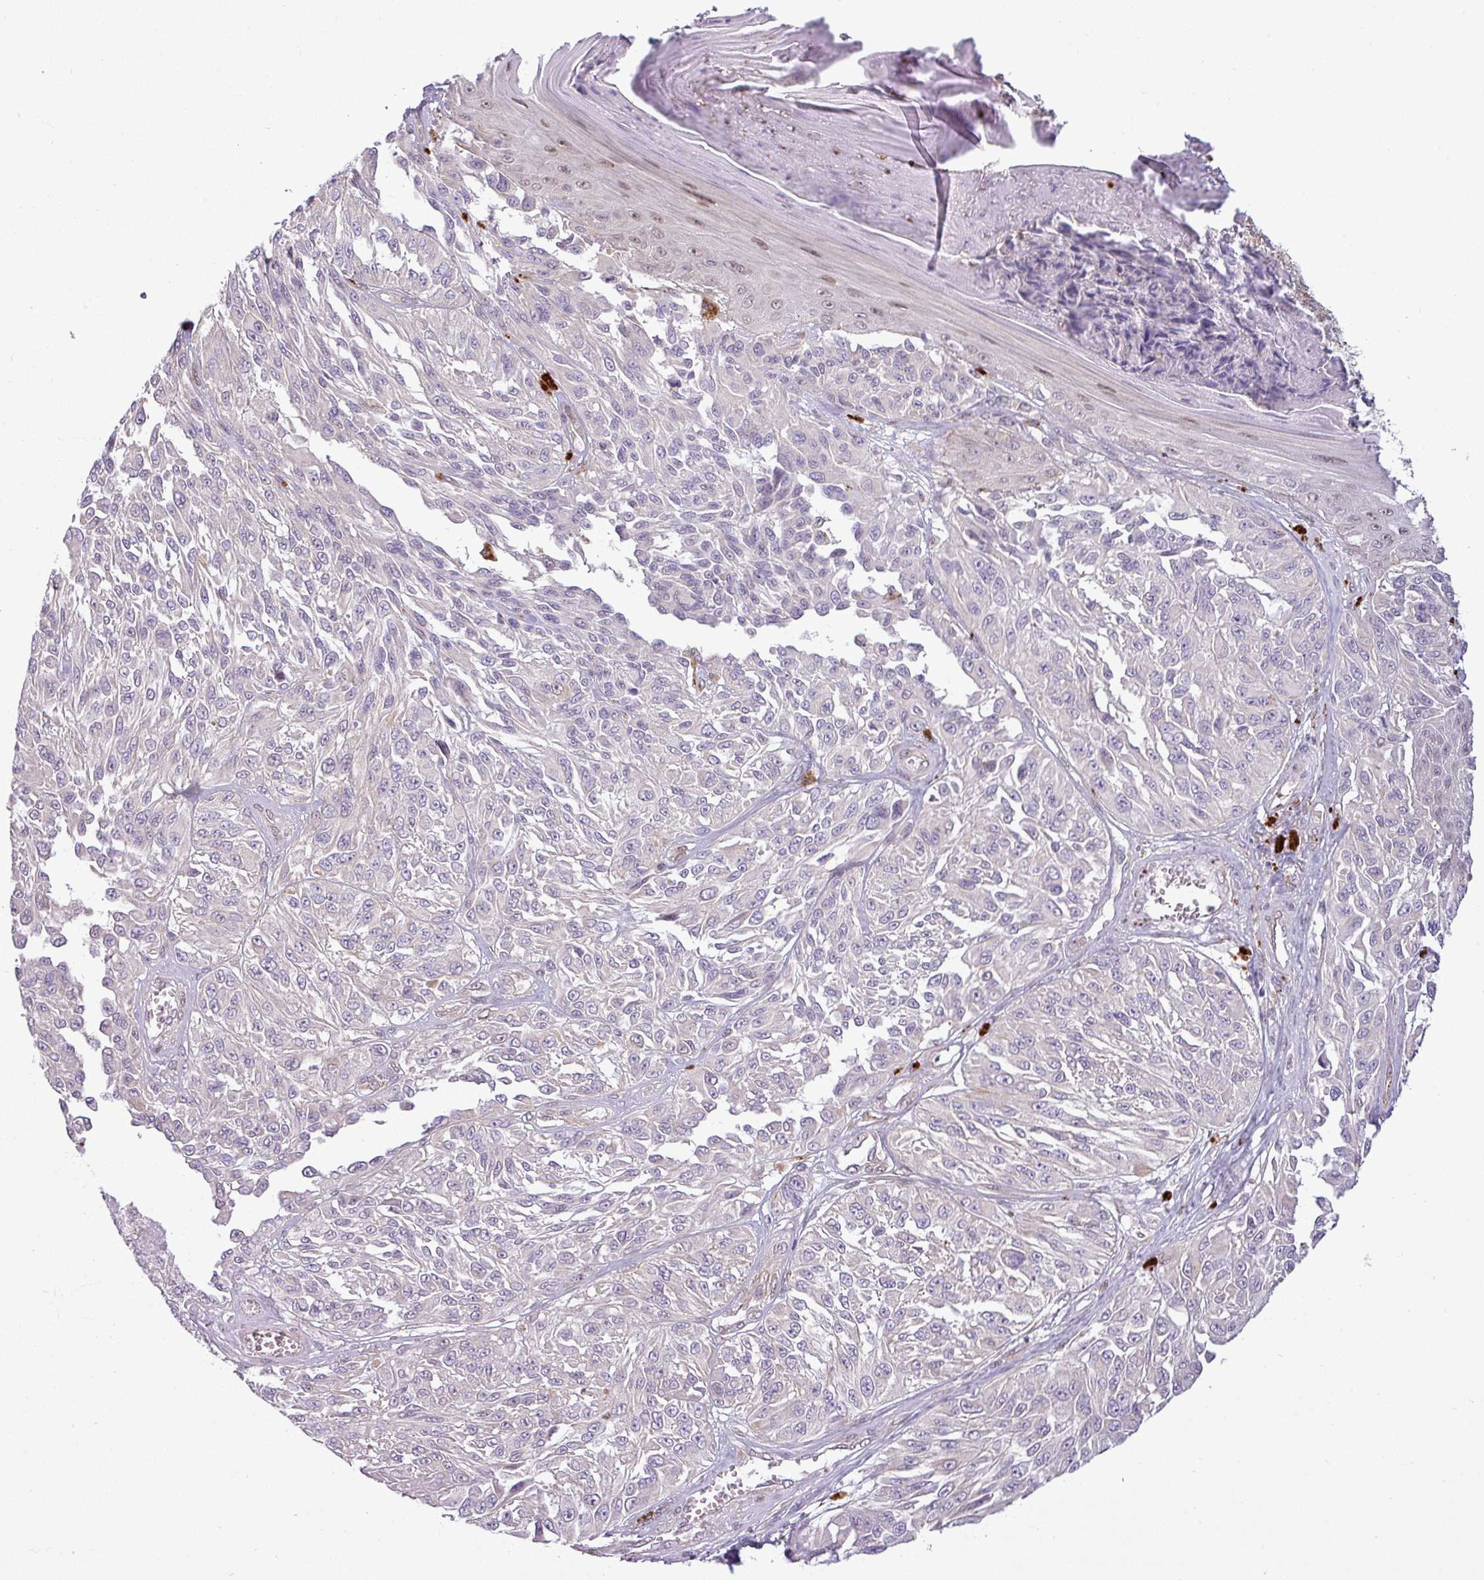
{"staining": {"intensity": "negative", "quantity": "none", "location": "none"}, "tissue": "melanoma", "cell_type": "Tumor cells", "image_type": "cancer", "snomed": [{"axis": "morphology", "description": "Malignant melanoma, NOS"}, {"axis": "topography", "description": "Skin"}], "caption": "This image is of melanoma stained with immunohistochemistry to label a protein in brown with the nuclei are counter-stained blue. There is no positivity in tumor cells. Brightfield microscopy of immunohistochemistry stained with DAB (brown) and hematoxylin (blue), captured at high magnification.", "gene": "CCDC144A", "patient": {"sex": "male", "age": 94}}